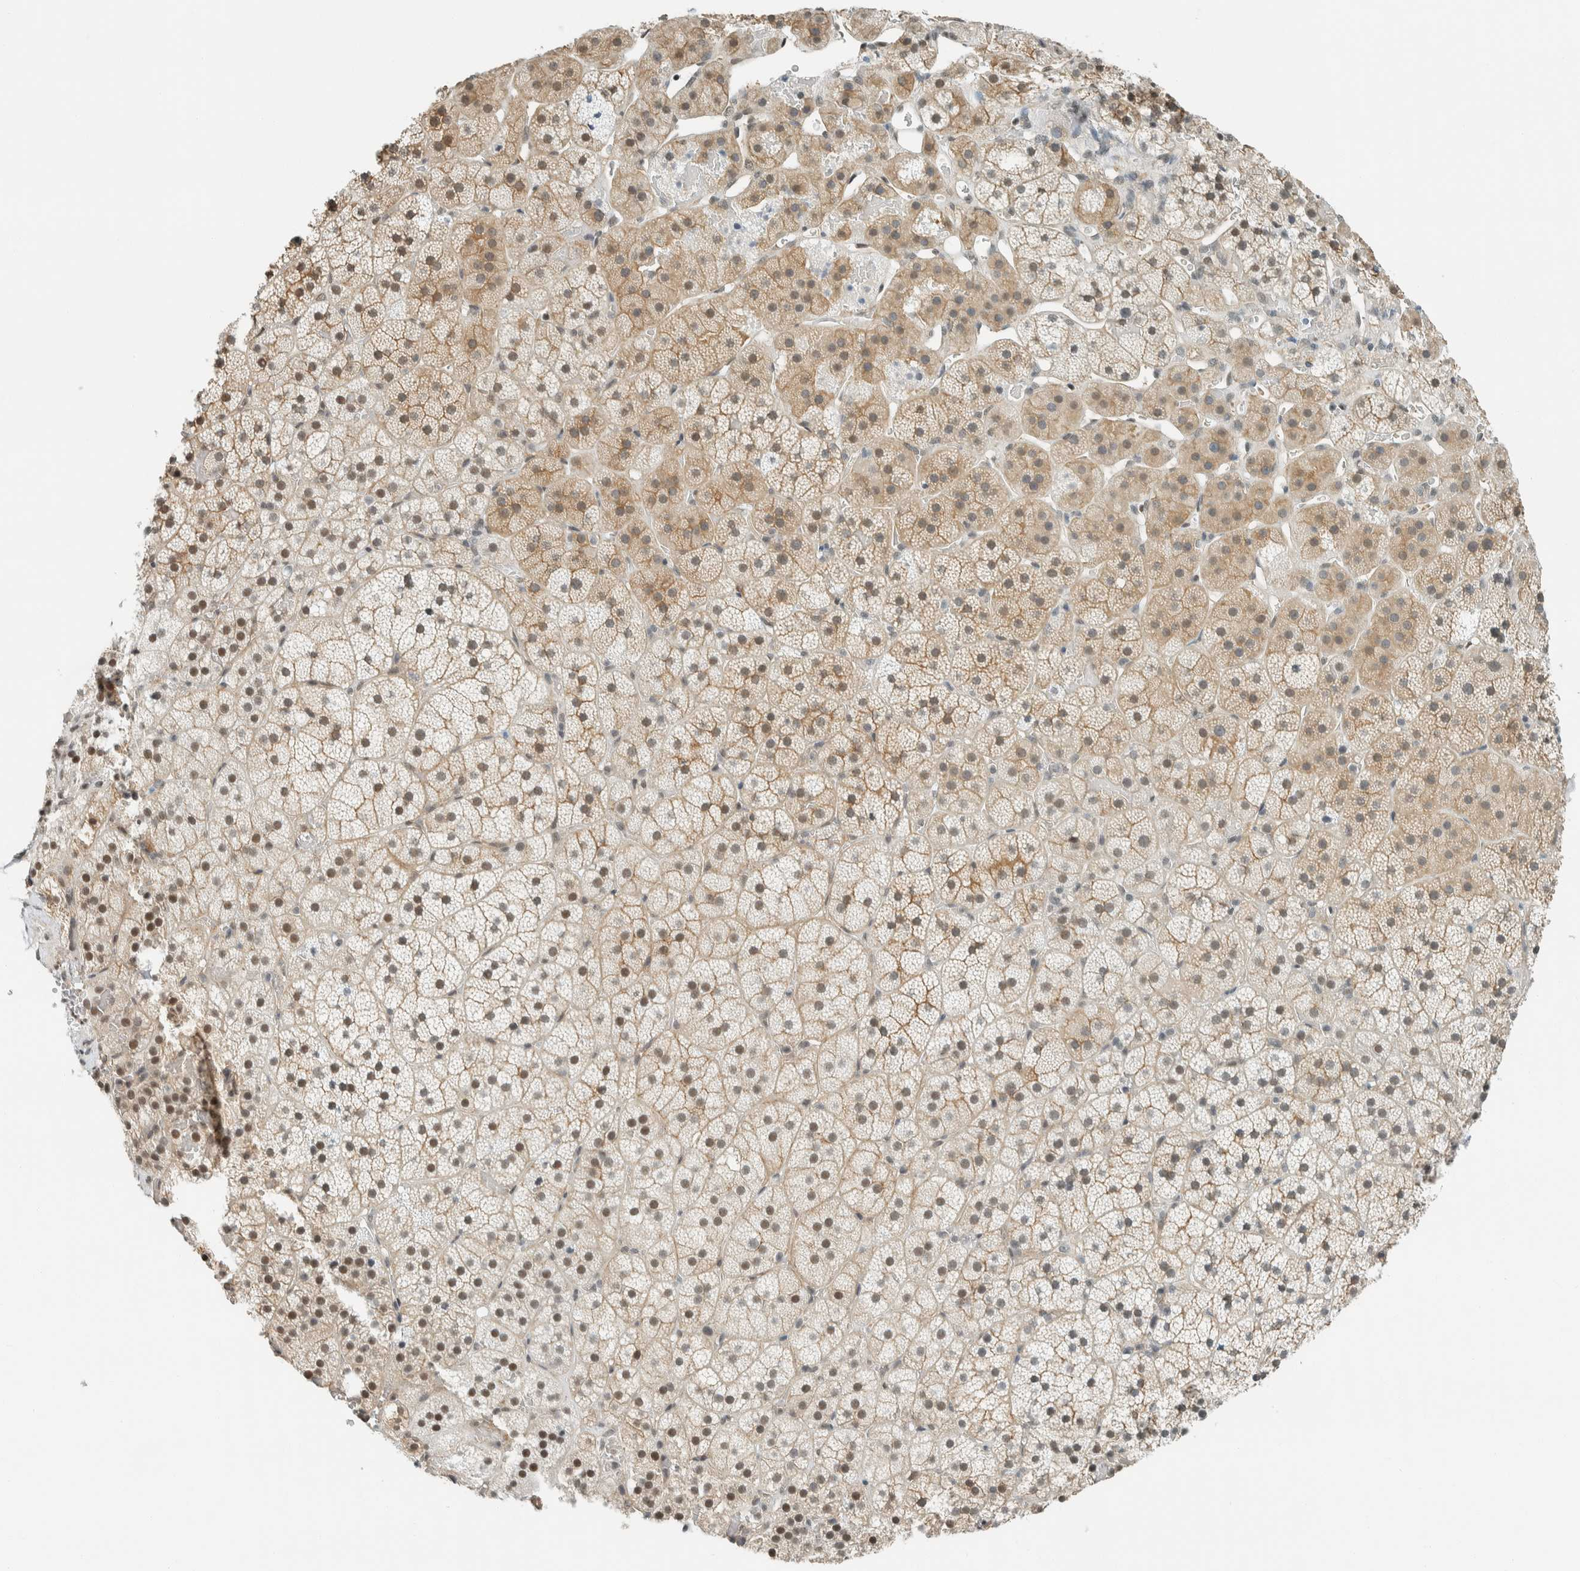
{"staining": {"intensity": "moderate", "quantity": ">75%", "location": "cytoplasmic/membranous,nuclear"}, "tissue": "adrenal gland", "cell_type": "Glandular cells", "image_type": "normal", "snomed": [{"axis": "morphology", "description": "Normal tissue, NOS"}, {"axis": "topography", "description": "Adrenal gland"}], "caption": "A medium amount of moderate cytoplasmic/membranous,nuclear staining is seen in approximately >75% of glandular cells in normal adrenal gland.", "gene": "NIBAN2", "patient": {"sex": "female", "age": 44}}